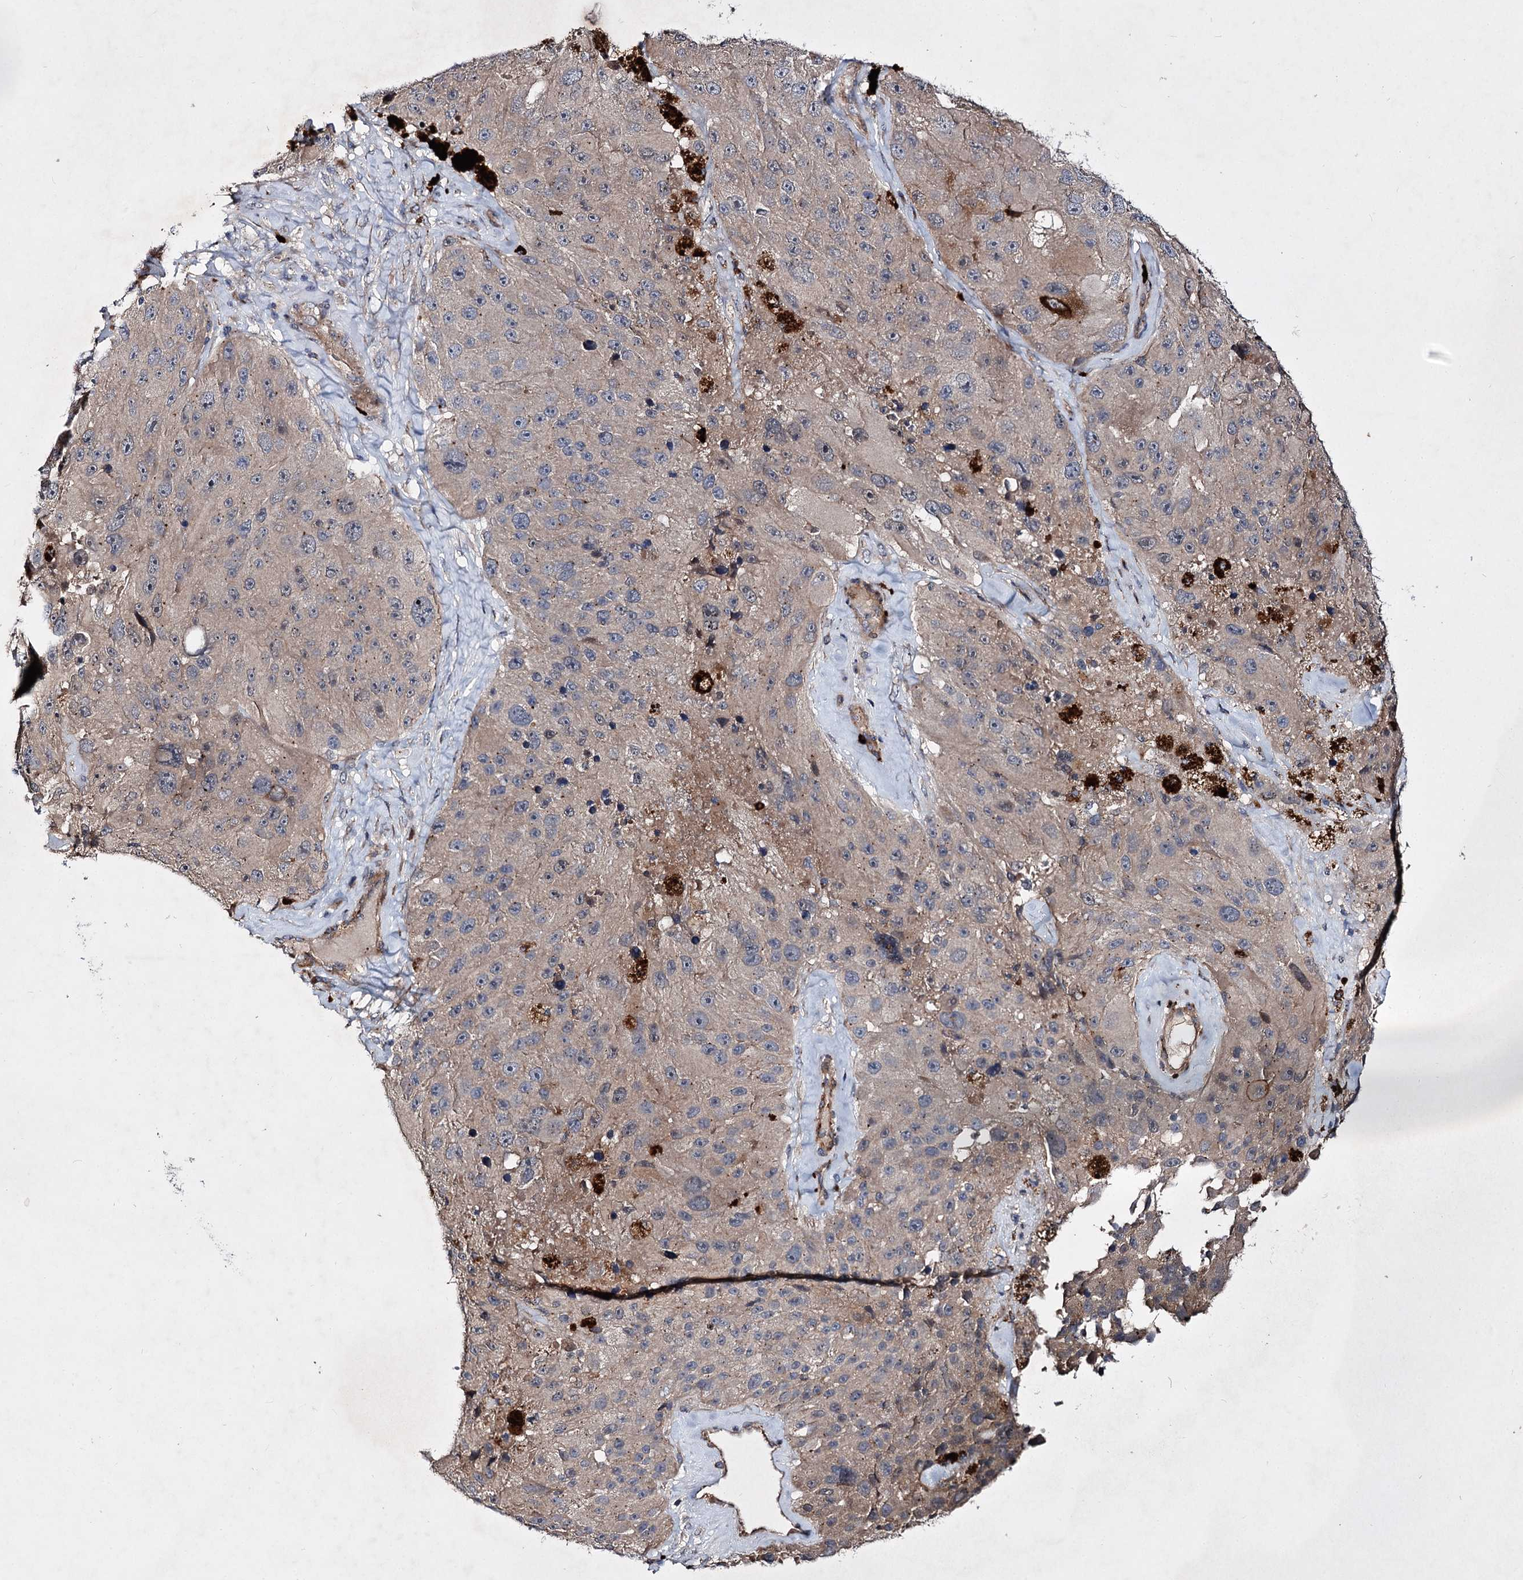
{"staining": {"intensity": "weak", "quantity": "25%-75%", "location": "cytoplasmic/membranous"}, "tissue": "melanoma", "cell_type": "Tumor cells", "image_type": "cancer", "snomed": [{"axis": "morphology", "description": "Malignant melanoma, Metastatic site"}, {"axis": "topography", "description": "Lymph node"}], "caption": "IHC of malignant melanoma (metastatic site) reveals low levels of weak cytoplasmic/membranous staining in about 25%-75% of tumor cells. Using DAB (brown) and hematoxylin (blue) stains, captured at high magnification using brightfield microscopy.", "gene": "MINDY3", "patient": {"sex": "male", "age": 62}}